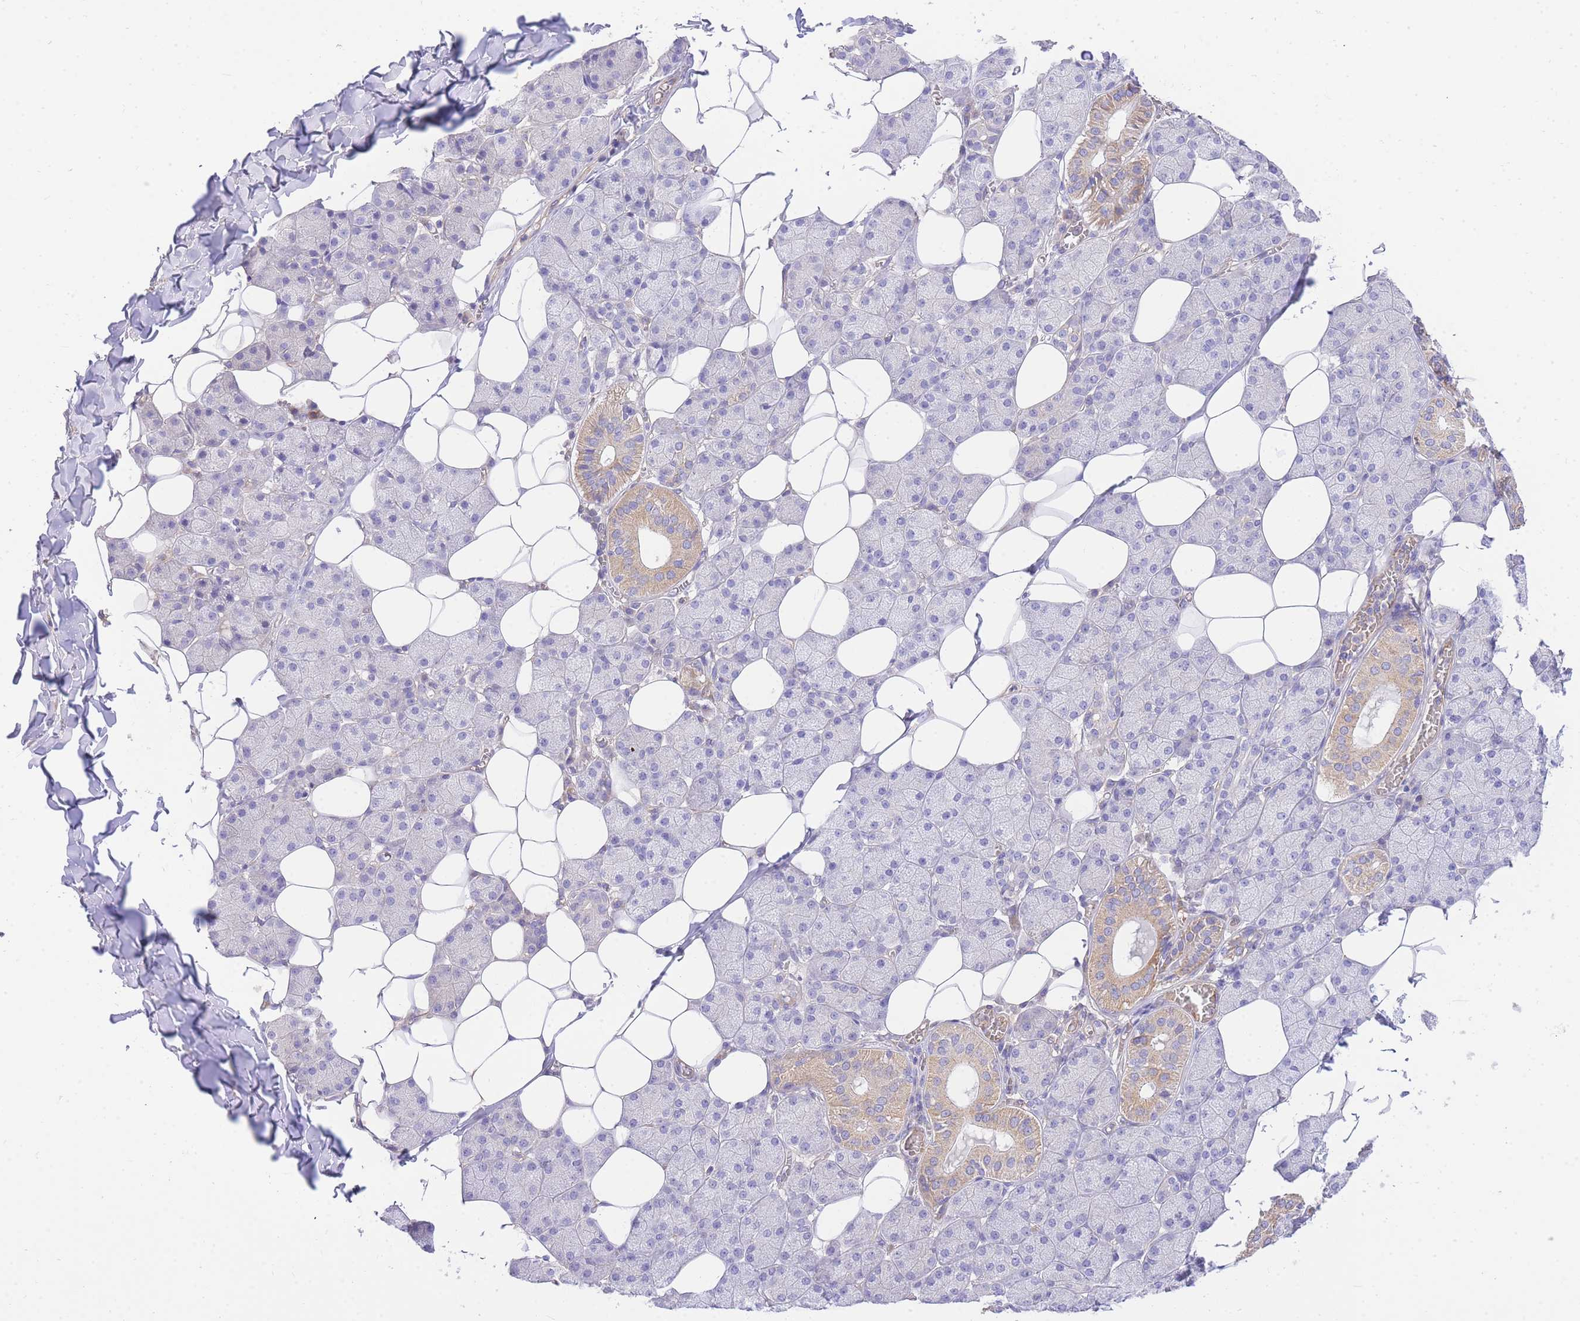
{"staining": {"intensity": "moderate", "quantity": "<25%", "location": "cytoplasmic/membranous"}, "tissue": "salivary gland", "cell_type": "Glandular cells", "image_type": "normal", "snomed": [{"axis": "morphology", "description": "Normal tissue, NOS"}, {"axis": "topography", "description": "Salivary gland"}], "caption": "Salivary gland was stained to show a protein in brown. There is low levels of moderate cytoplasmic/membranous staining in about <25% of glandular cells. The protein is shown in brown color, while the nuclei are stained blue.", "gene": "INSYN2B", "patient": {"sex": "female", "age": 33}}